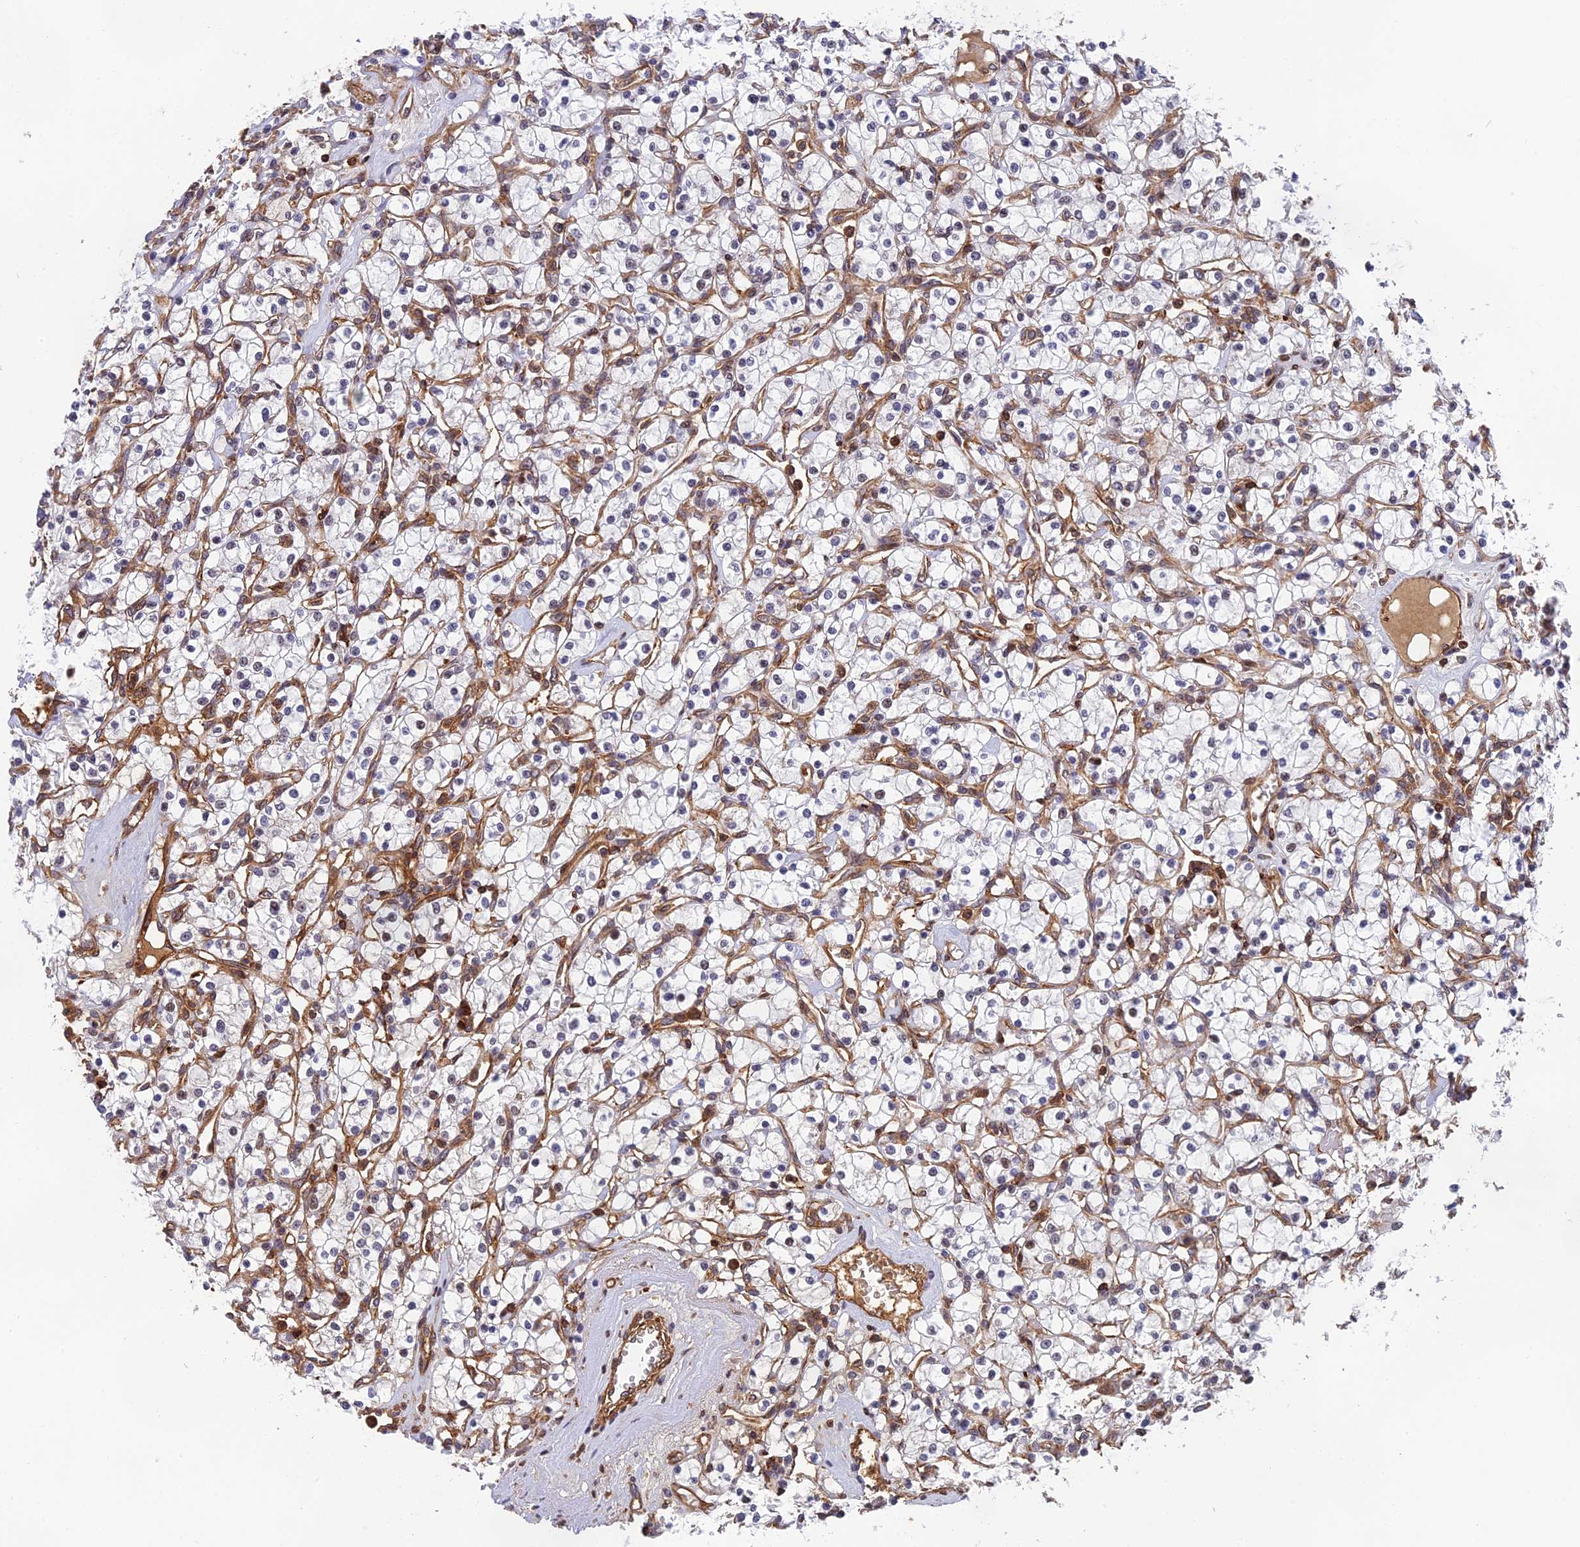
{"staining": {"intensity": "negative", "quantity": "none", "location": "none"}, "tissue": "renal cancer", "cell_type": "Tumor cells", "image_type": "cancer", "snomed": [{"axis": "morphology", "description": "Adenocarcinoma, NOS"}, {"axis": "topography", "description": "Kidney"}], "caption": "Image shows no significant protein expression in tumor cells of adenocarcinoma (renal).", "gene": "OSBPL1A", "patient": {"sex": "female", "age": 59}}